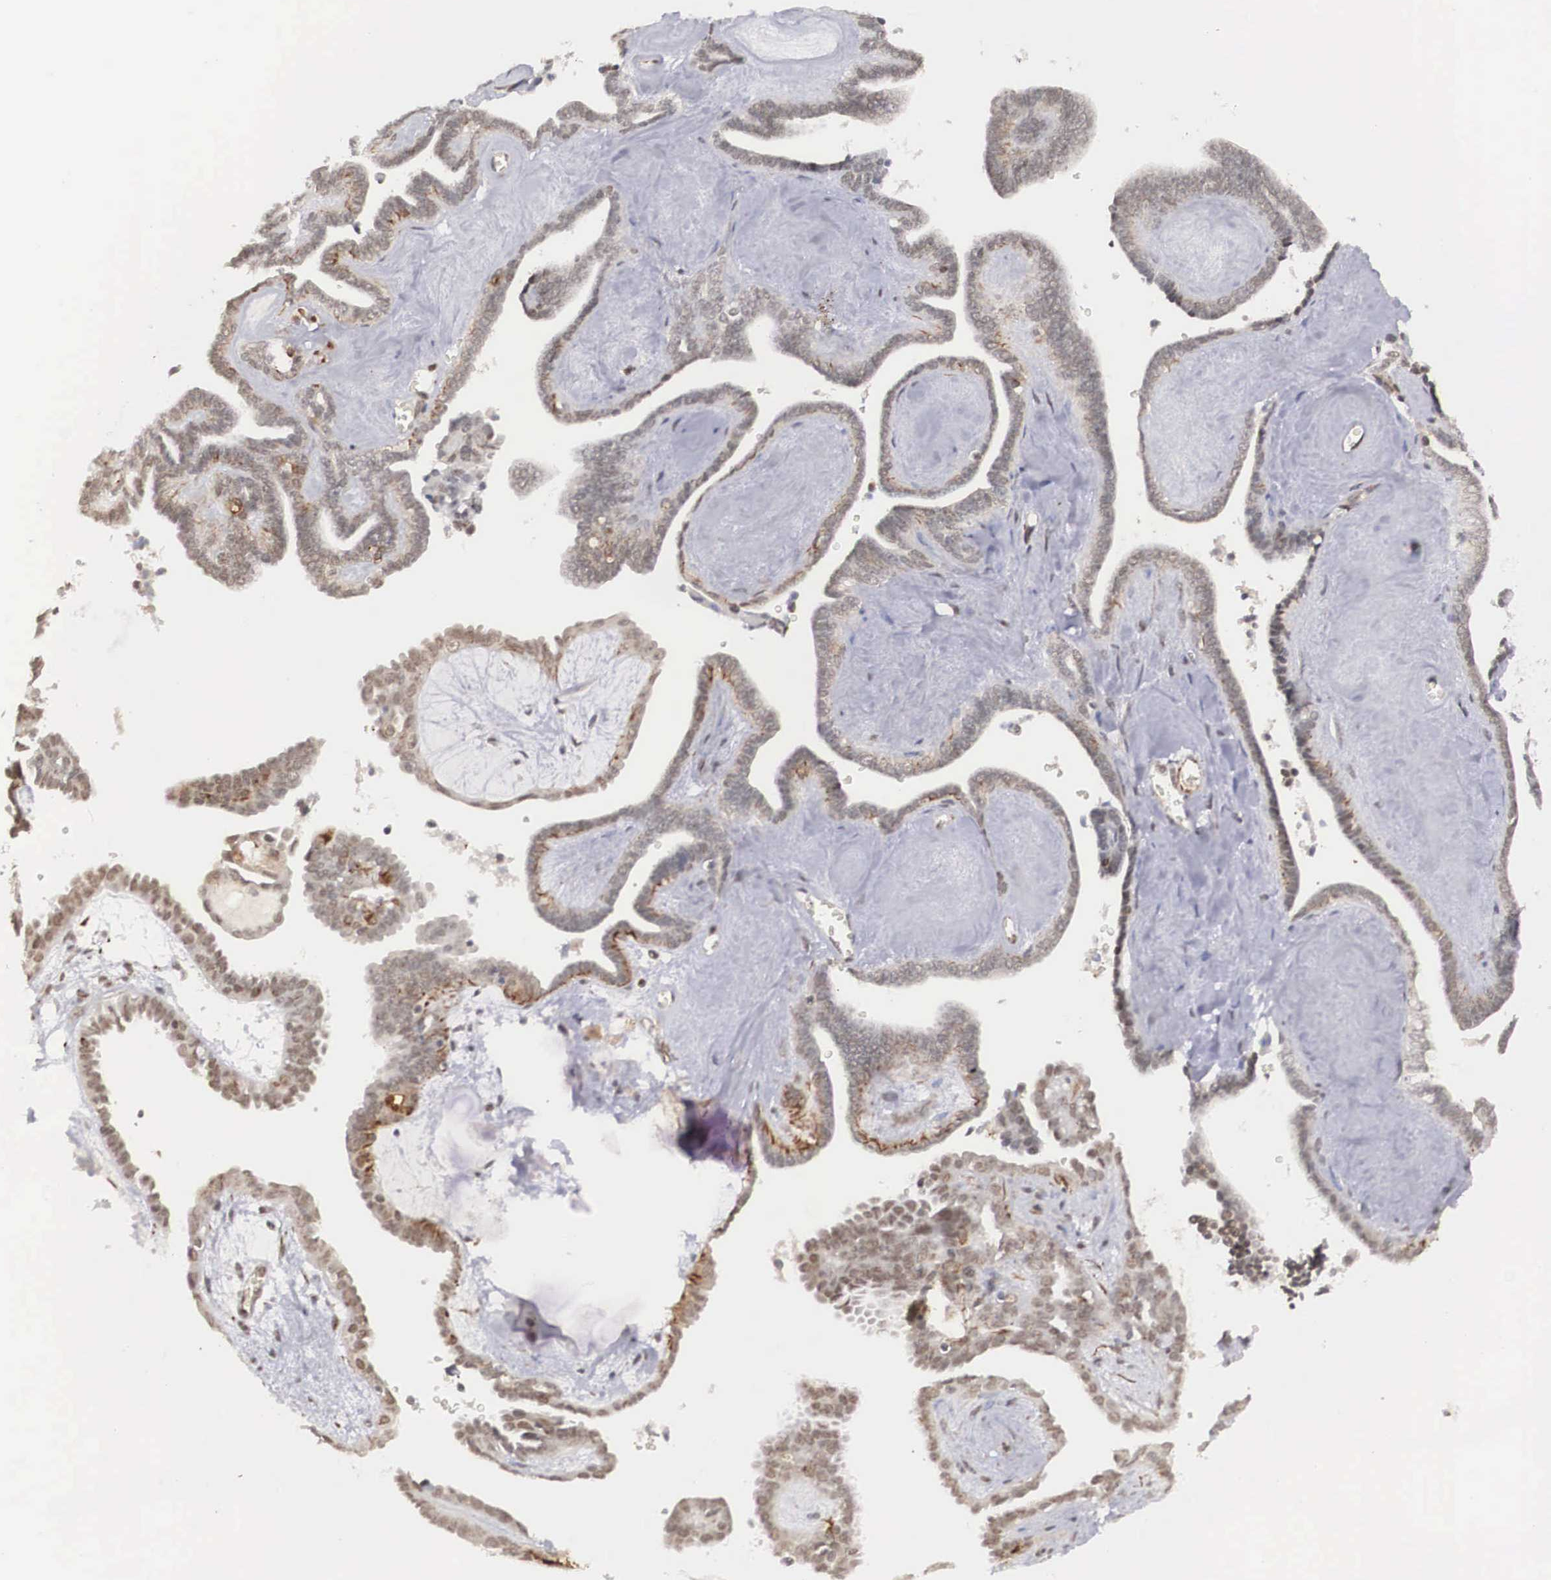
{"staining": {"intensity": "moderate", "quantity": ">75%", "location": "nuclear"}, "tissue": "ovarian cancer", "cell_type": "Tumor cells", "image_type": "cancer", "snomed": [{"axis": "morphology", "description": "Cystadenocarcinoma, serous, NOS"}, {"axis": "topography", "description": "Ovary"}], "caption": "A histopathology image showing moderate nuclear positivity in about >75% of tumor cells in serous cystadenocarcinoma (ovarian), as visualized by brown immunohistochemical staining.", "gene": "MORC2", "patient": {"sex": "female", "age": 71}}